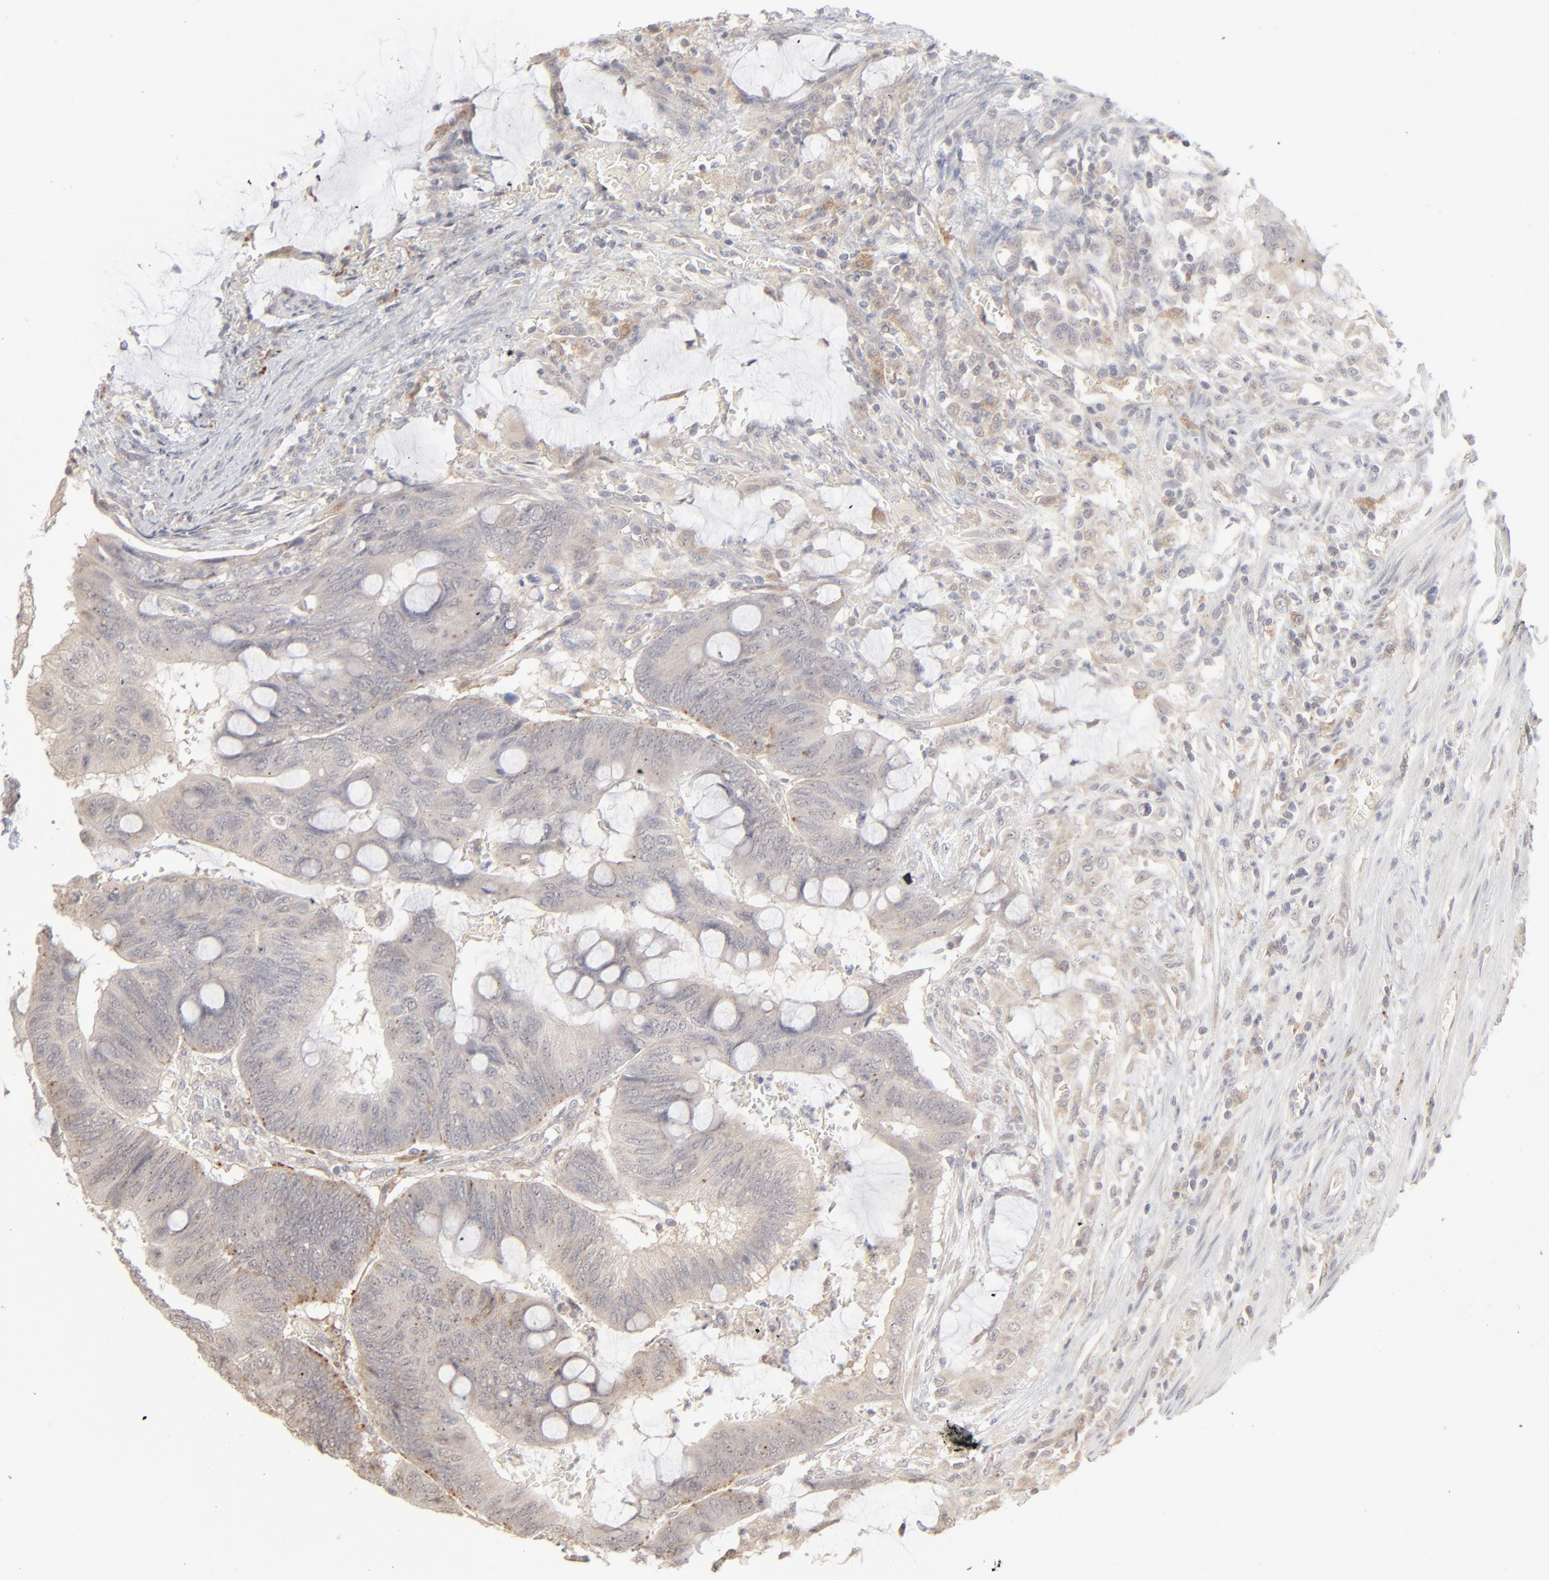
{"staining": {"intensity": "moderate", "quantity": "<25%", "location": "cytoplasmic/membranous"}, "tissue": "colorectal cancer", "cell_type": "Tumor cells", "image_type": "cancer", "snomed": [{"axis": "morphology", "description": "Normal tissue, NOS"}, {"axis": "morphology", "description": "Adenocarcinoma, NOS"}, {"axis": "topography", "description": "Rectum"}], "caption": "The immunohistochemical stain highlights moderate cytoplasmic/membranous positivity in tumor cells of colorectal cancer tissue.", "gene": "POMT2", "patient": {"sex": "male", "age": 92}}